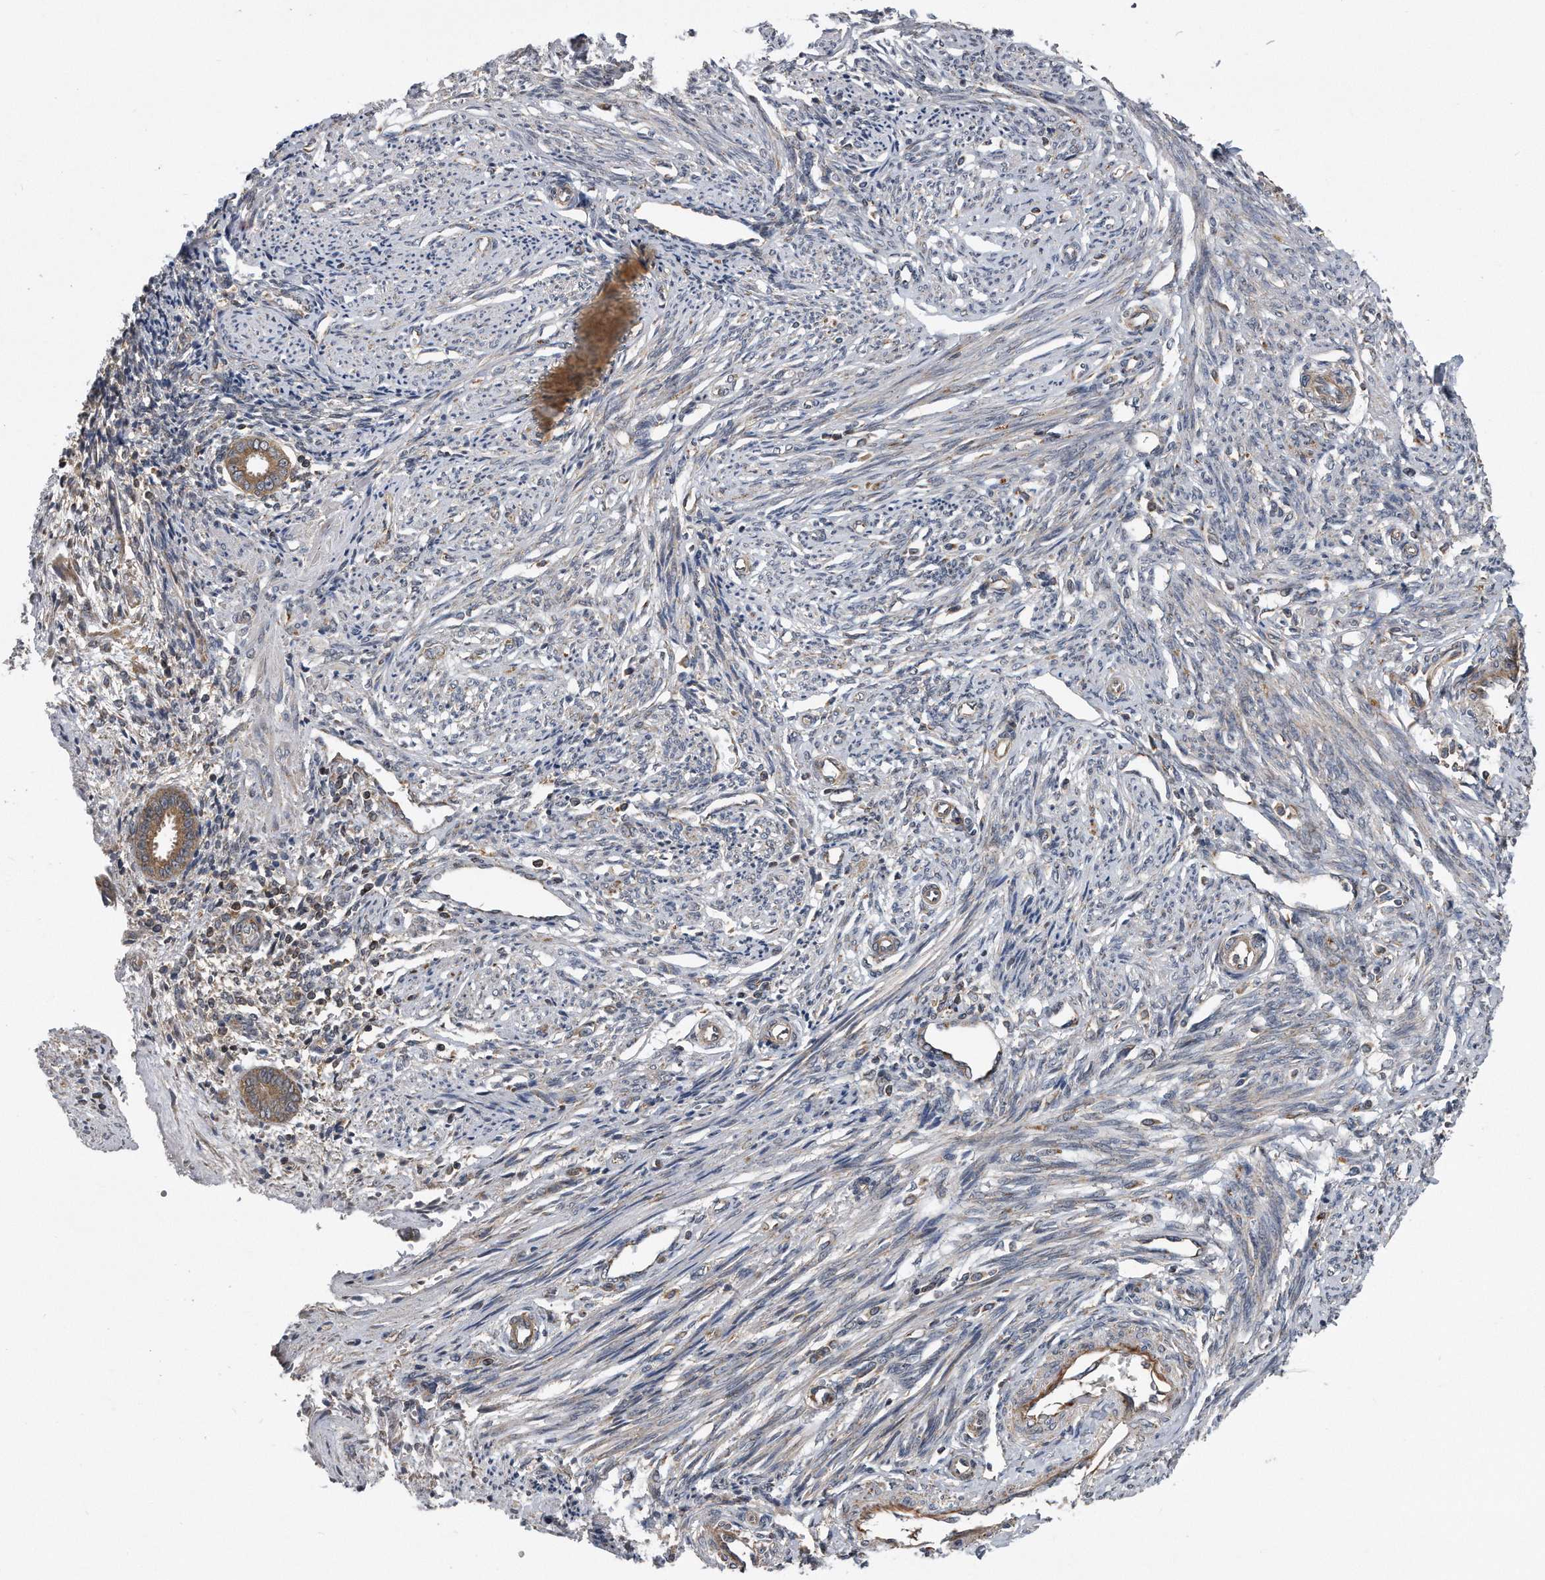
{"staining": {"intensity": "weak", "quantity": "25%-75%", "location": "cytoplasmic/membranous"}, "tissue": "endometrium", "cell_type": "Cells in endometrial stroma", "image_type": "normal", "snomed": [{"axis": "morphology", "description": "Normal tissue, NOS"}, {"axis": "topography", "description": "Endometrium"}], "caption": "IHC of normal endometrium exhibits low levels of weak cytoplasmic/membranous staining in about 25%-75% of cells in endometrial stroma.", "gene": "ALPK2", "patient": {"sex": "female", "age": 56}}